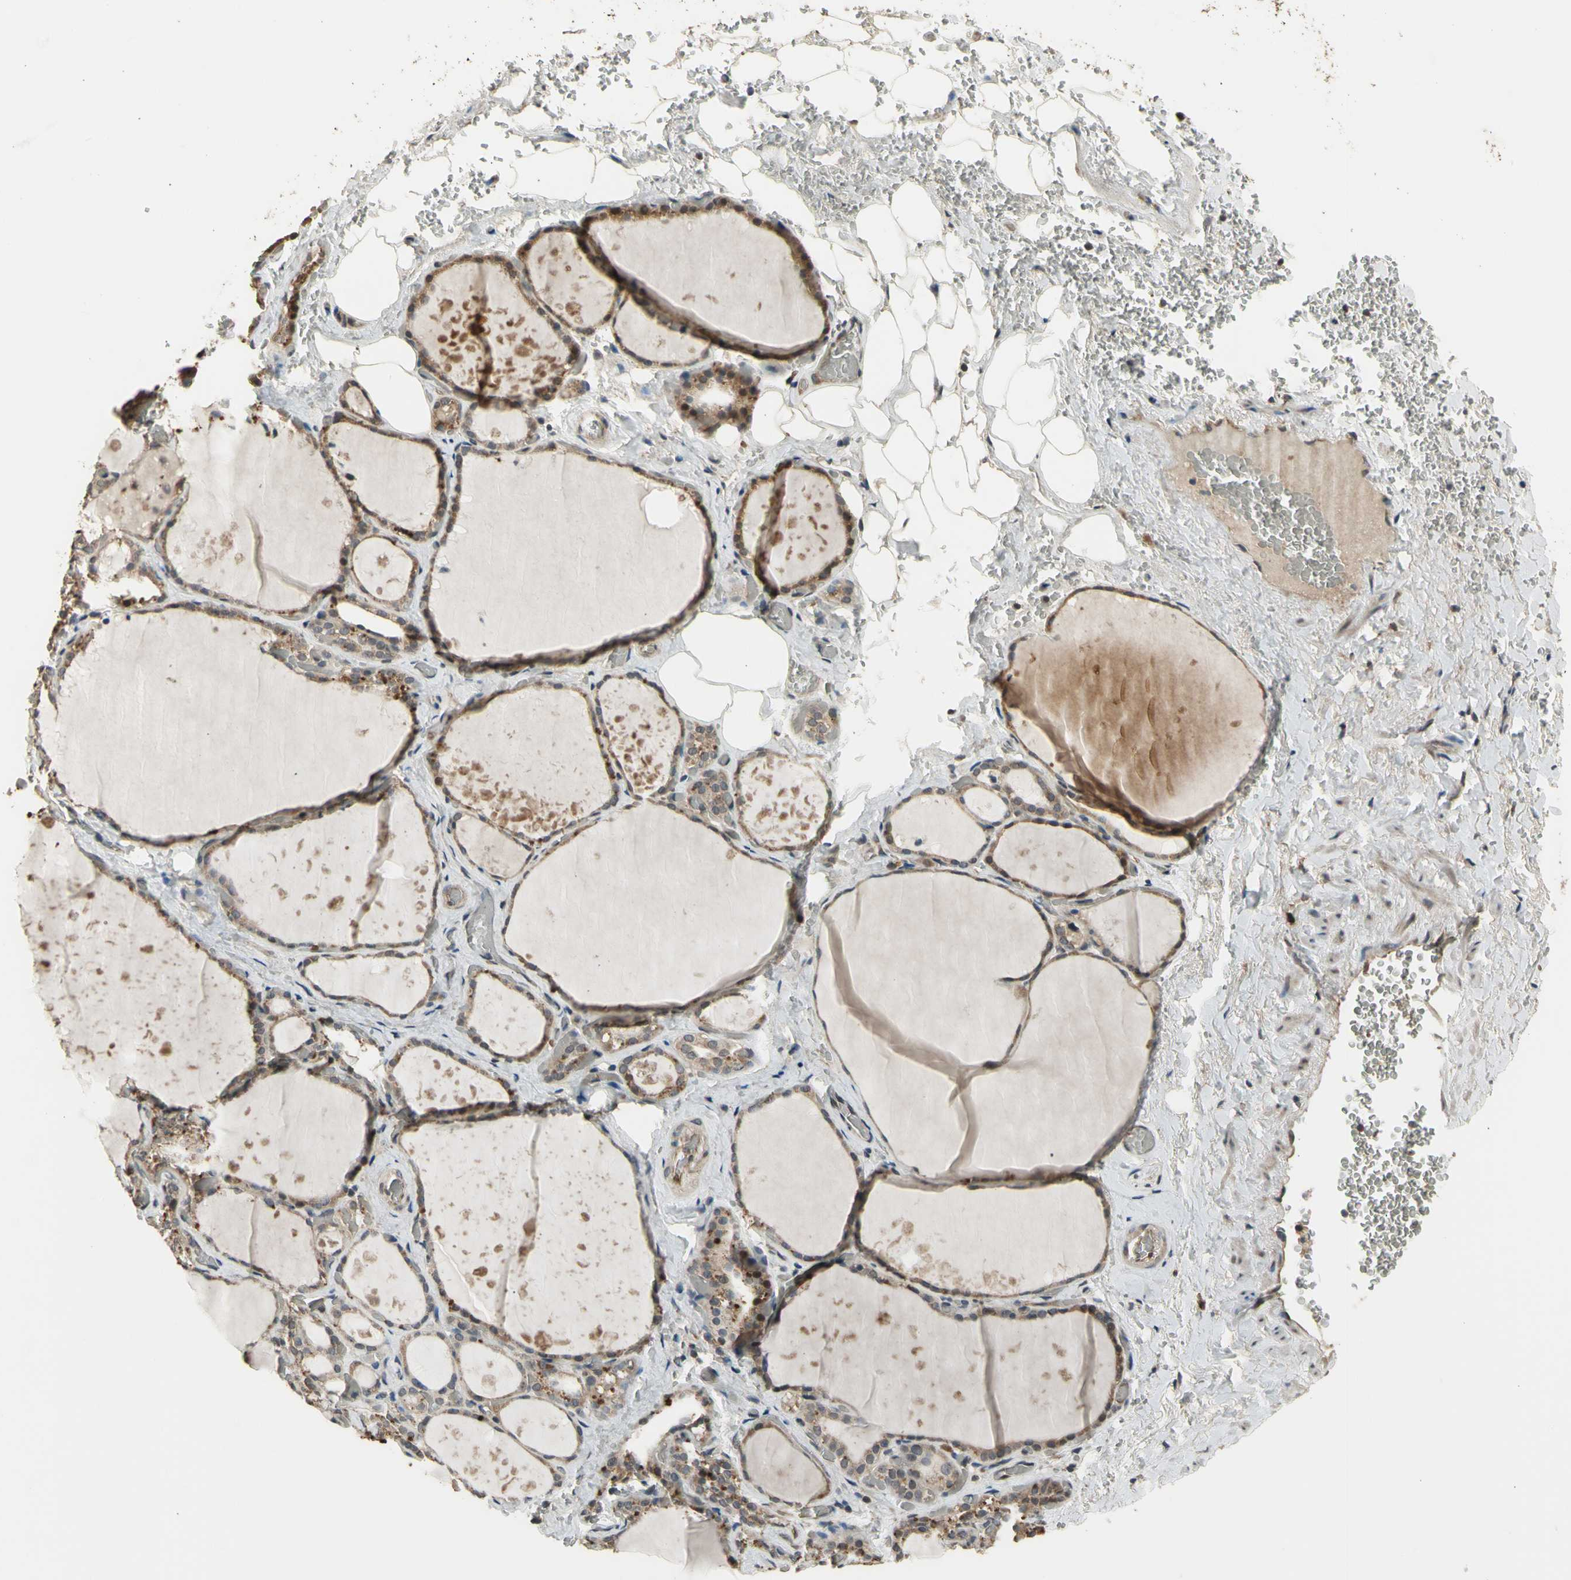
{"staining": {"intensity": "moderate", "quantity": ">75%", "location": "cytoplasmic/membranous"}, "tissue": "thyroid gland", "cell_type": "Glandular cells", "image_type": "normal", "snomed": [{"axis": "morphology", "description": "Normal tissue, NOS"}, {"axis": "topography", "description": "Thyroid gland"}], "caption": "Immunohistochemical staining of normal thyroid gland displays >75% levels of moderate cytoplasmic/membranous protein expression in about >75% of glandular cells. (brown staining indicates protein expression, while blue staining denotes nuclei).", "gene": "EFNB2", "patient": {"sex": "male", "age": 61}}